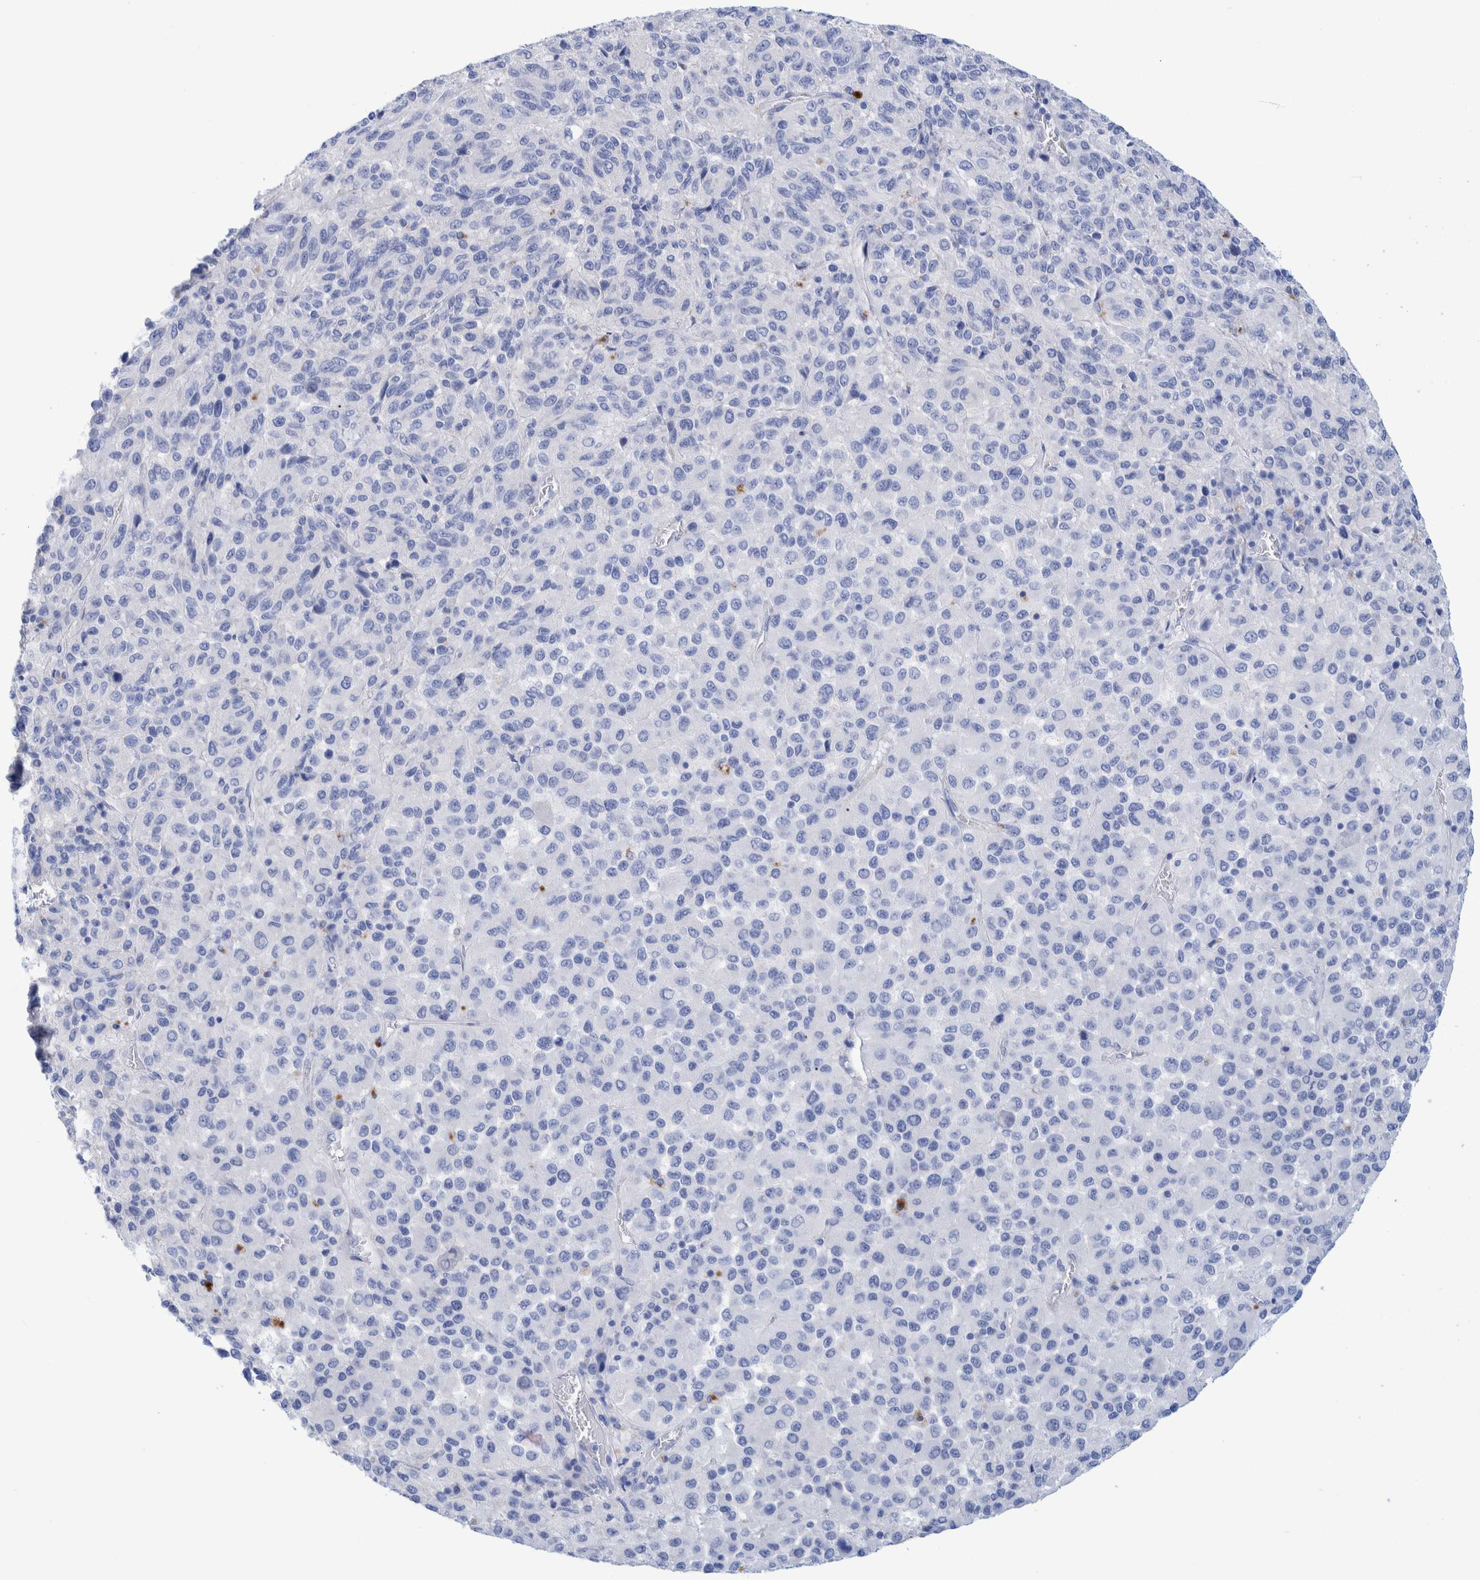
{"staining": {"intensity": "negative", "quantity": "none", "location": "none"}, "tissue": "melanoma", "cell_type": "Tumor cells", "image_type": "cancer", "snomed": [{"axis": "morphology", "description": "Malignant melanoma, Metastatic site"}, {"axis": "topography", "description": "Lung"}], "caption": "This is a photomicrograph of immunohistochemistry (IHC) staining of melanoma, which shows no expression in tumor cells.", "gene": "PERP", "patient": {"sex": "male", "age": 64}}